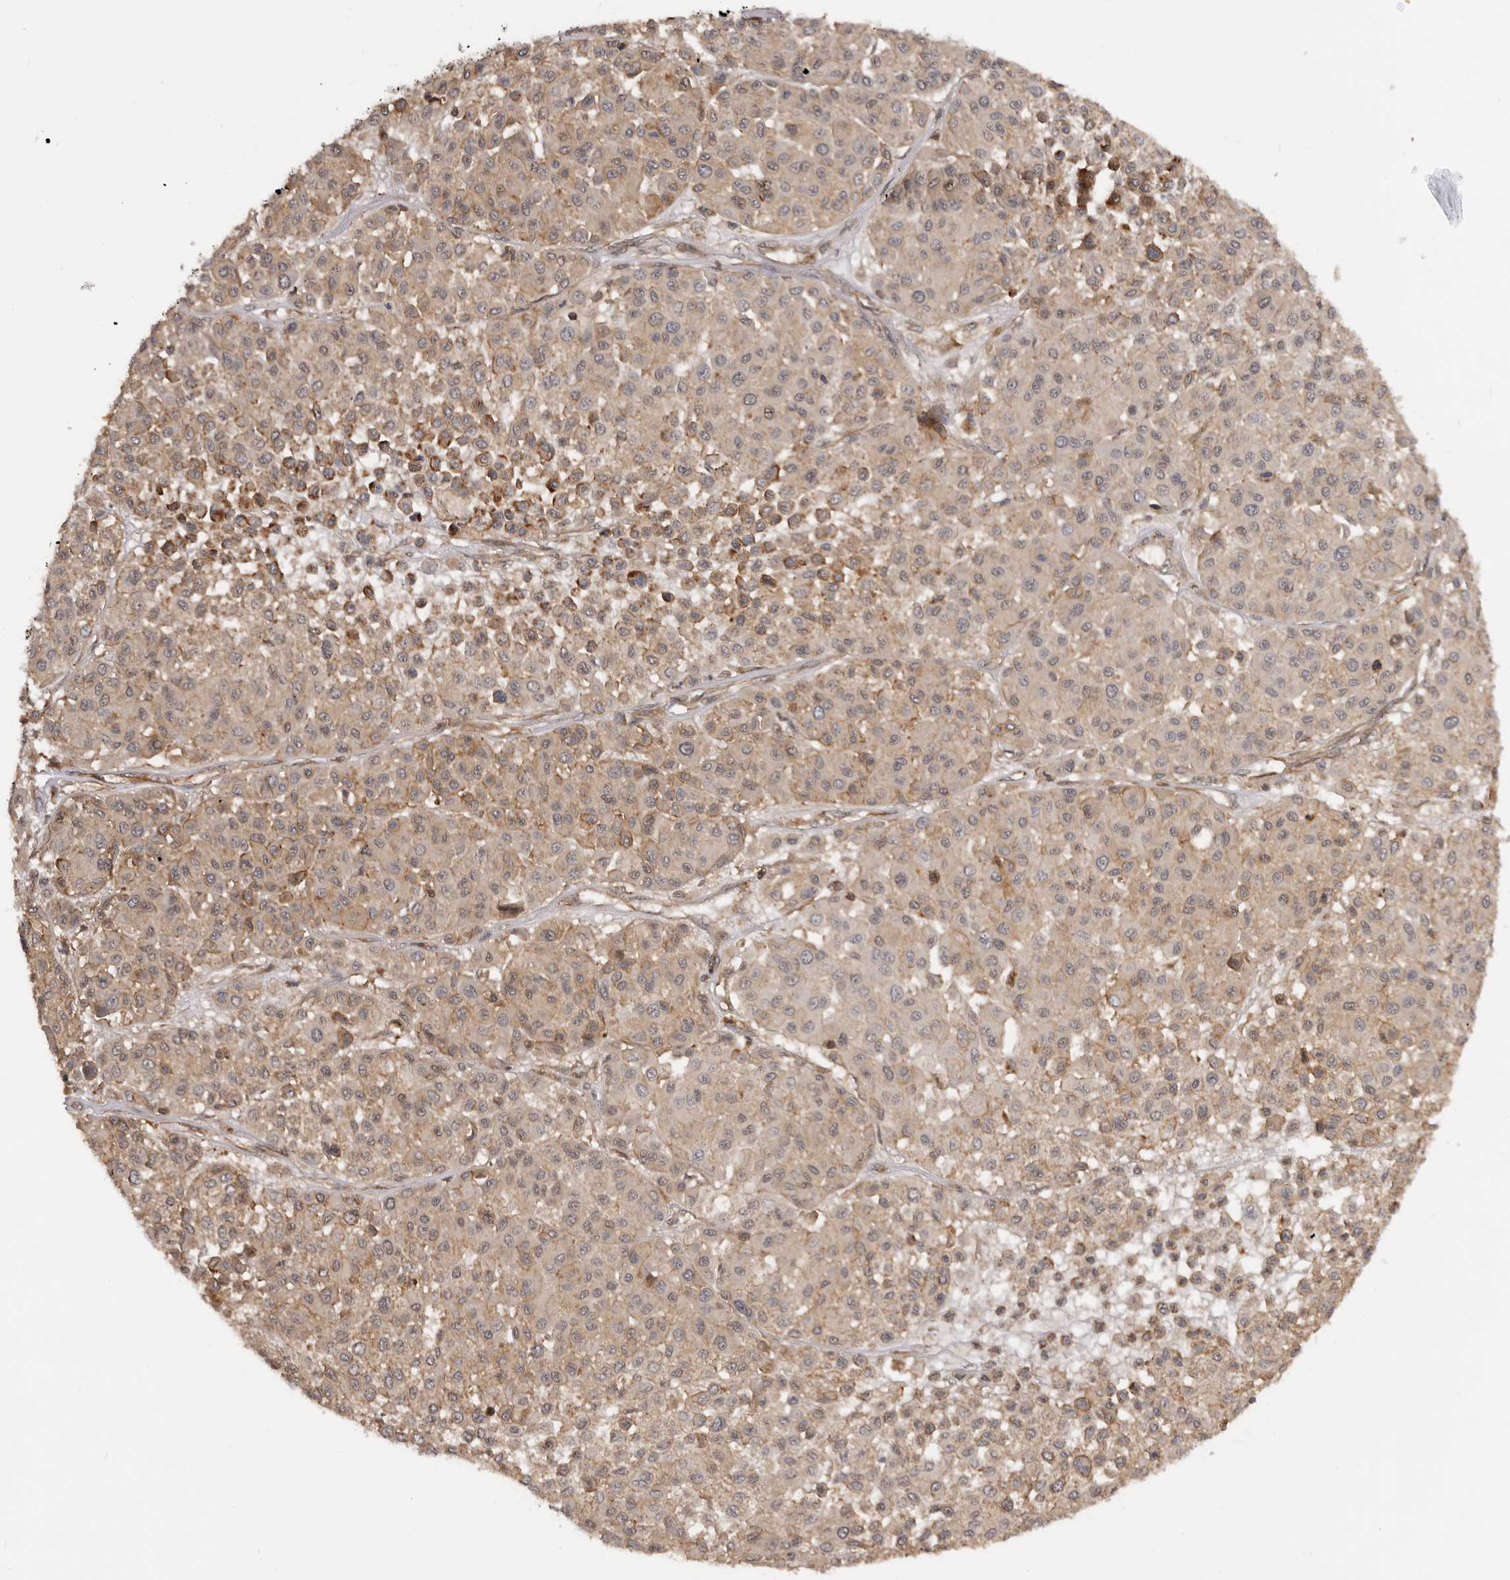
{"staining": {"intensity": "weak", "quantity": ">75%", "location": "cytoplasmic/membranous,nuclear"}, "tissue": "melanoma", "cell_type": "Tumor cells", "image_type": "cancer", "snomed": [{"axis": "morphology", "description": "Malignant melanoma, Metastatic site"}, {"axis": "topography", "description": "Soft tissue"}], "caption": "This micrograph shows IHC staining of melanoma, with low weak cytoplasmic/membranous and nuclear positivity in about >75% of tumor cells.", "gene": "TRIM56", "patient": {"sex": "male", "age": 41}}